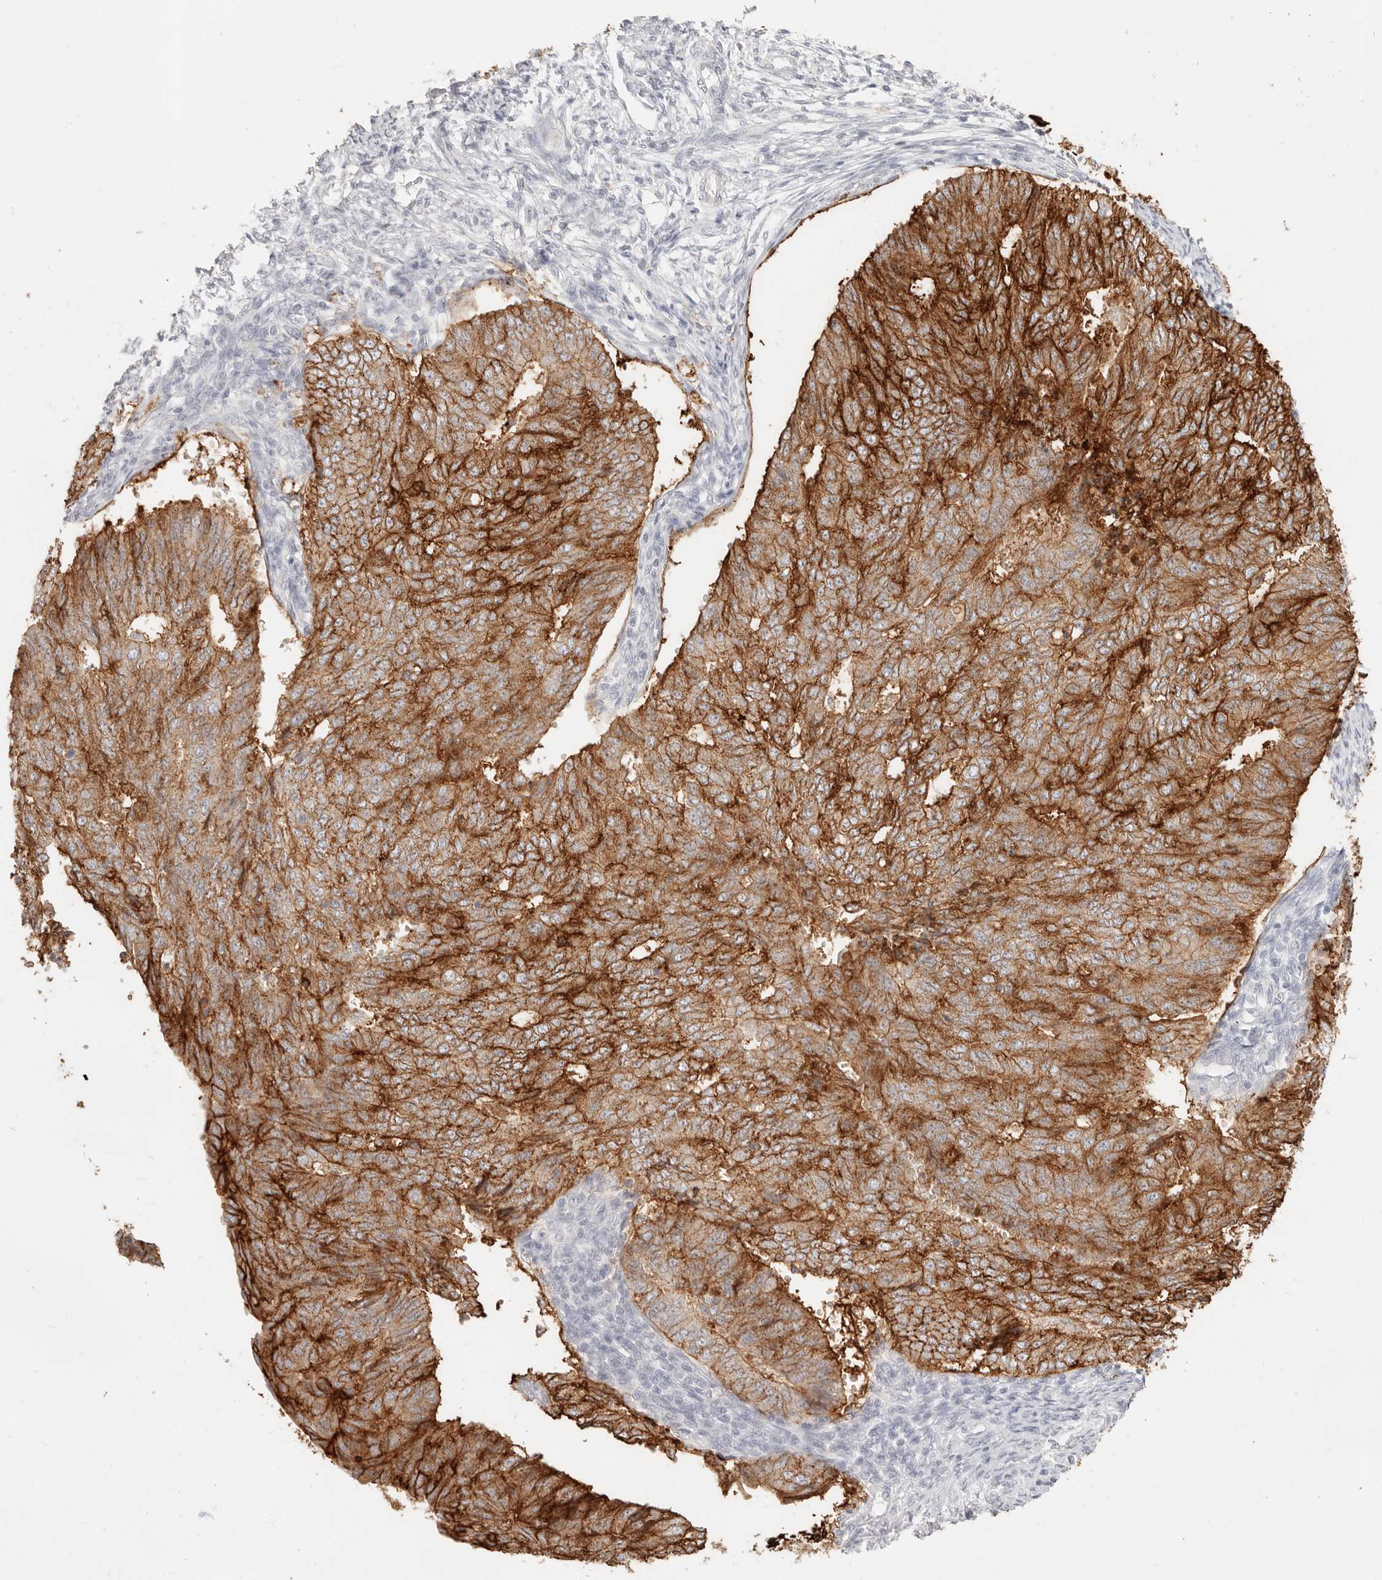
{"staining": {"intensity": "strong", "quantity": ">75%", "location": "cytoplasmic/membranous"}, "tissue": "endometrial cancer", "cell_type": "Tumor cells", "image_type": "cancer", "snomed": [{"axis": "morphology", "description": "Adenocarcinoma, NOS"}, {"axis": "topography", "description": "Endometrium"}], "caption": "Endometrial adenocarcinoma stained for a protein (brown) reveals strong cytoplasmic/membranous positive staining in about >75% of tumor cells.", "gene": "EPCAM", "patient": {"sex": "female", "age": 32}}